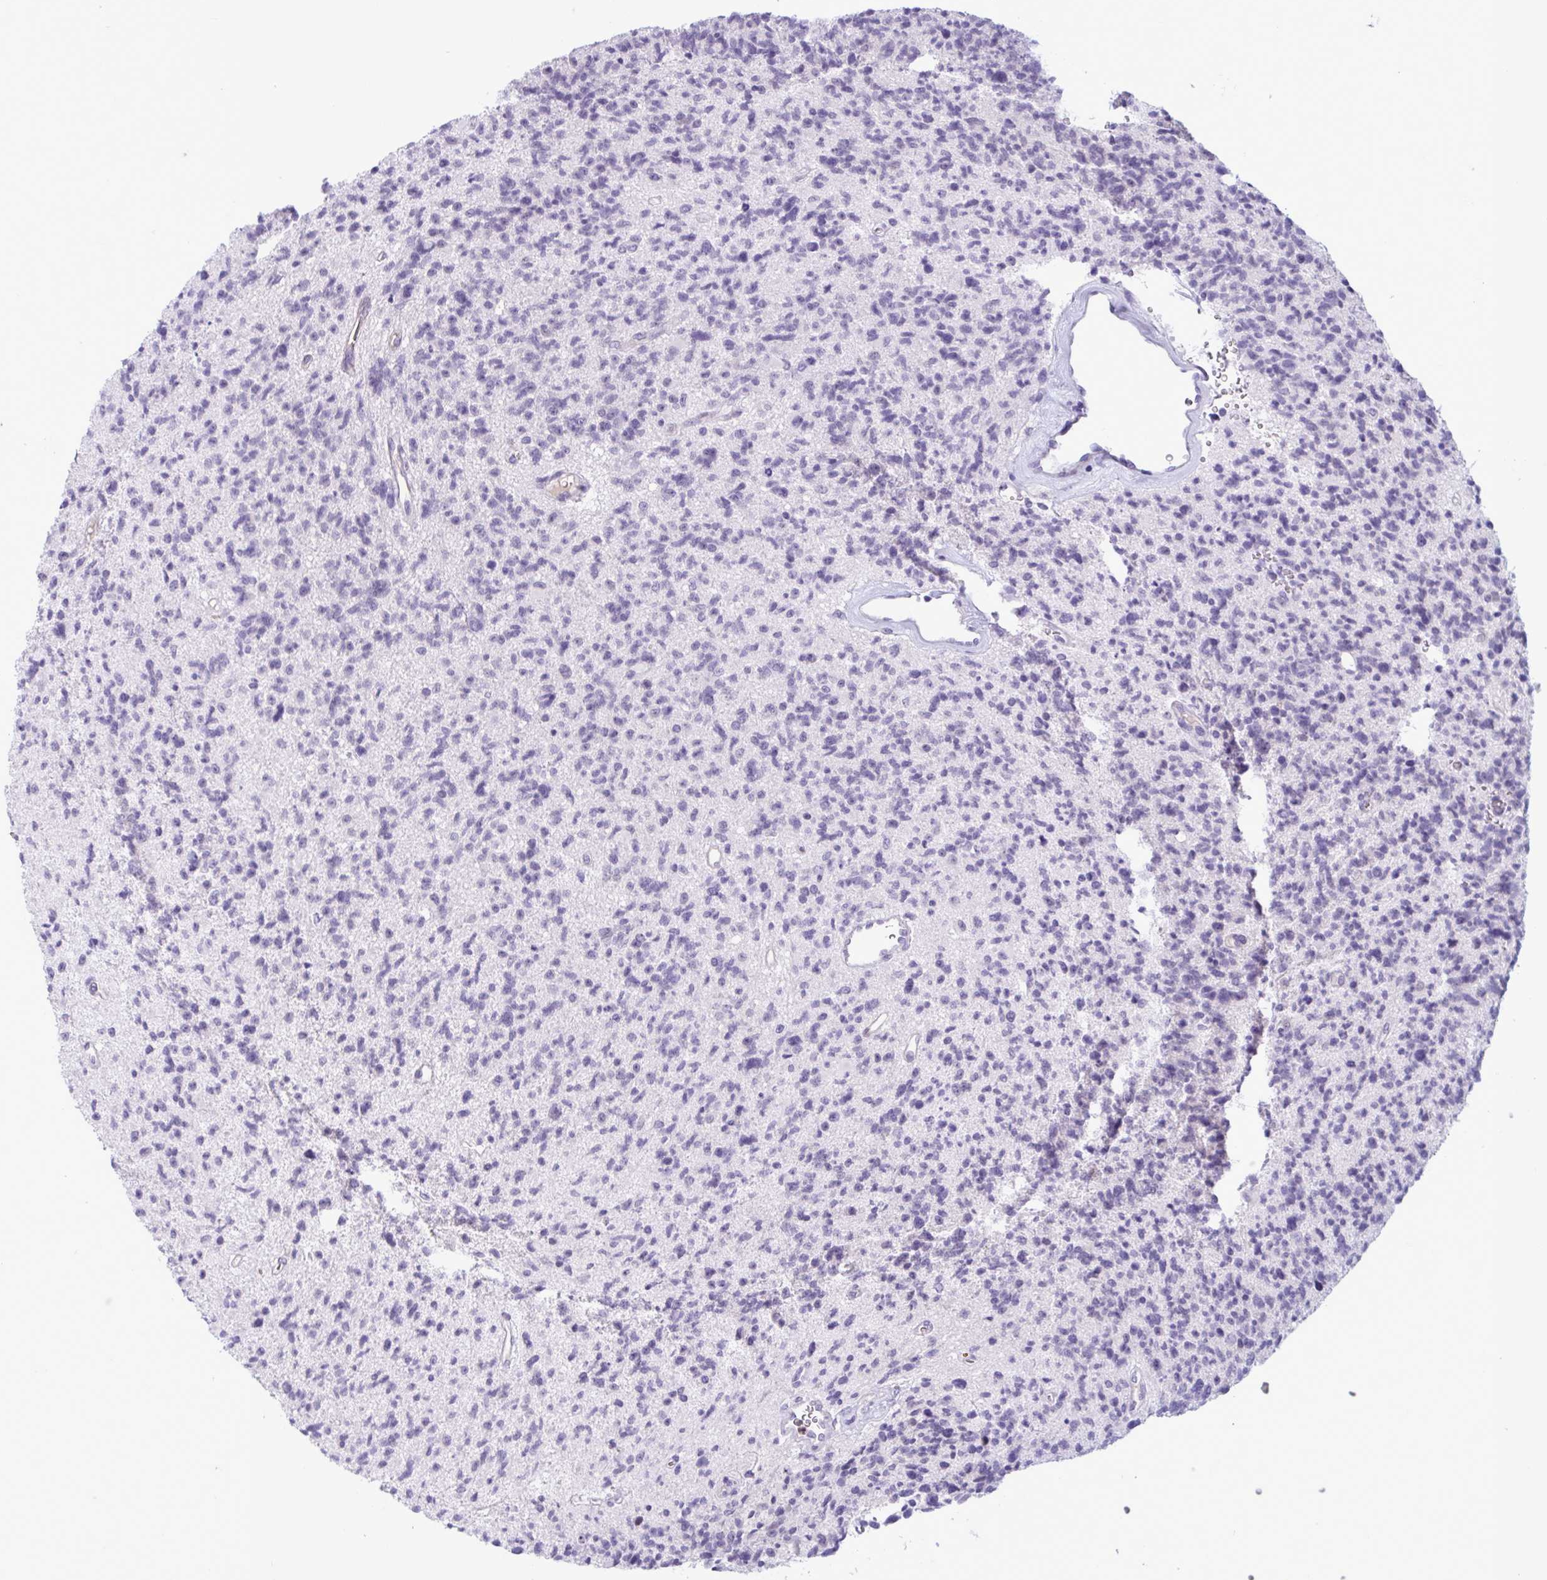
{"staining": {"intensity": "negative", "quantity": "none", "location": "none"}, "tissue": "glioma", "cell_type": "Tumor cells", "image_type": "cancer", "snomed": [{"axis": "morphology", "description": "Glioma, malignant, High grade"}, {"axis": "topography", "description": "Brain"}], "caption": "Tumor cells are negative for brown protein staining in glioma. (Immunohistochemistry (ihc), brightfield microscopy, high magnification).", "gene": "WNT9B", "patient": {"sex": "male", "age": 29}}